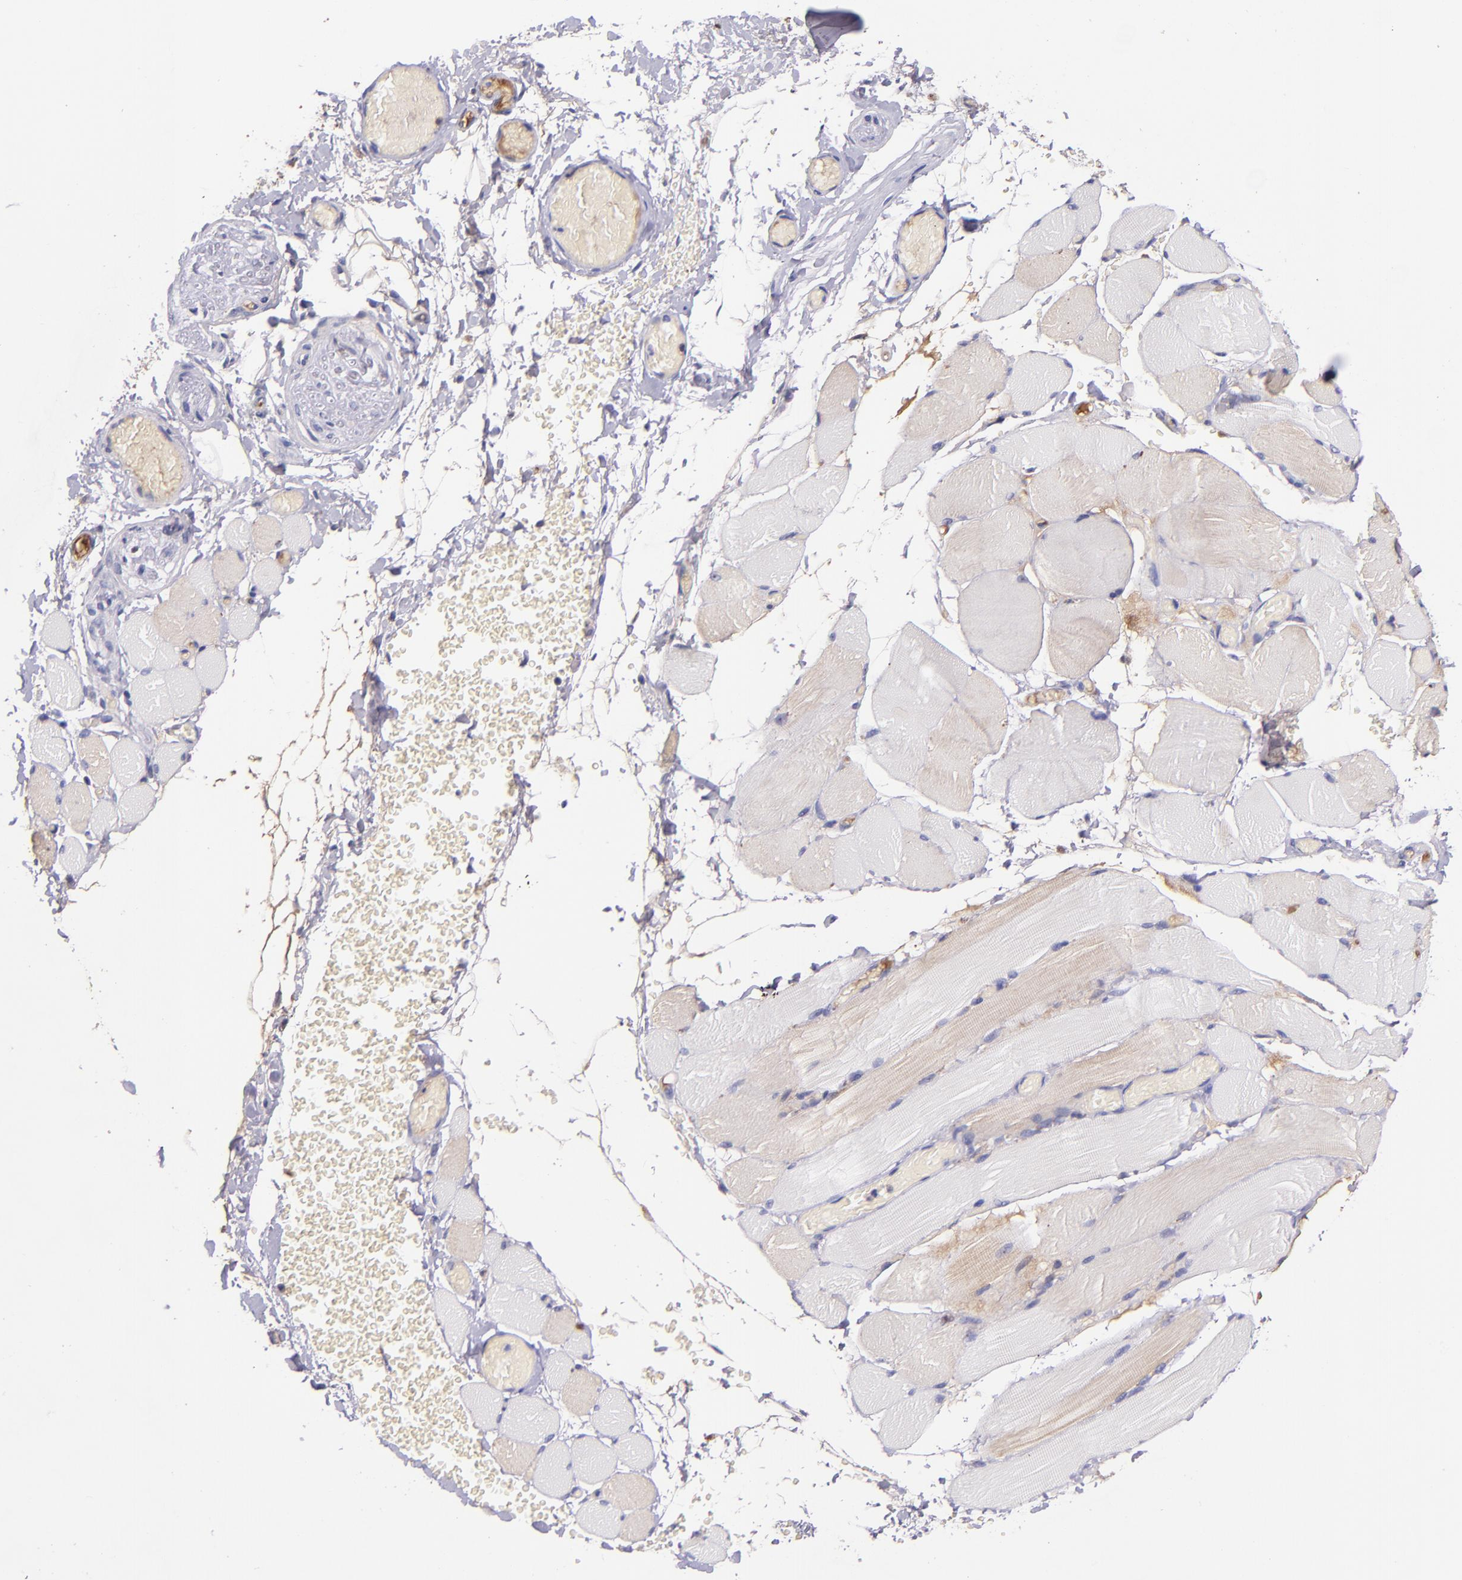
{"staining": {"intensity": "weak", "quantity": "25%-75%", "location": "cytoplasmic/membranous"}, "tissue": "skeletal muscle", "cell_type": "Myocytes", "image_type": "normal", "snomed": [{"axis": "morphology", "description": "Normal tissue, NOS"}, {"axis": "topography", "description": "Skeletal muscle"}, {"axis": "topography", "description": "Soft tissue"}], "caption": "Unremarkable skeletal muscle shows weak cytoplasmic/membranous expression in approximately 25%-75% of myocytes The protein is stained brown, and the nuclei are stained in blue (DAB IHC with brightfield microscopy, high magnification)..", "gene": "KNG1", "patient": {"sex": "female", "age": 58}}